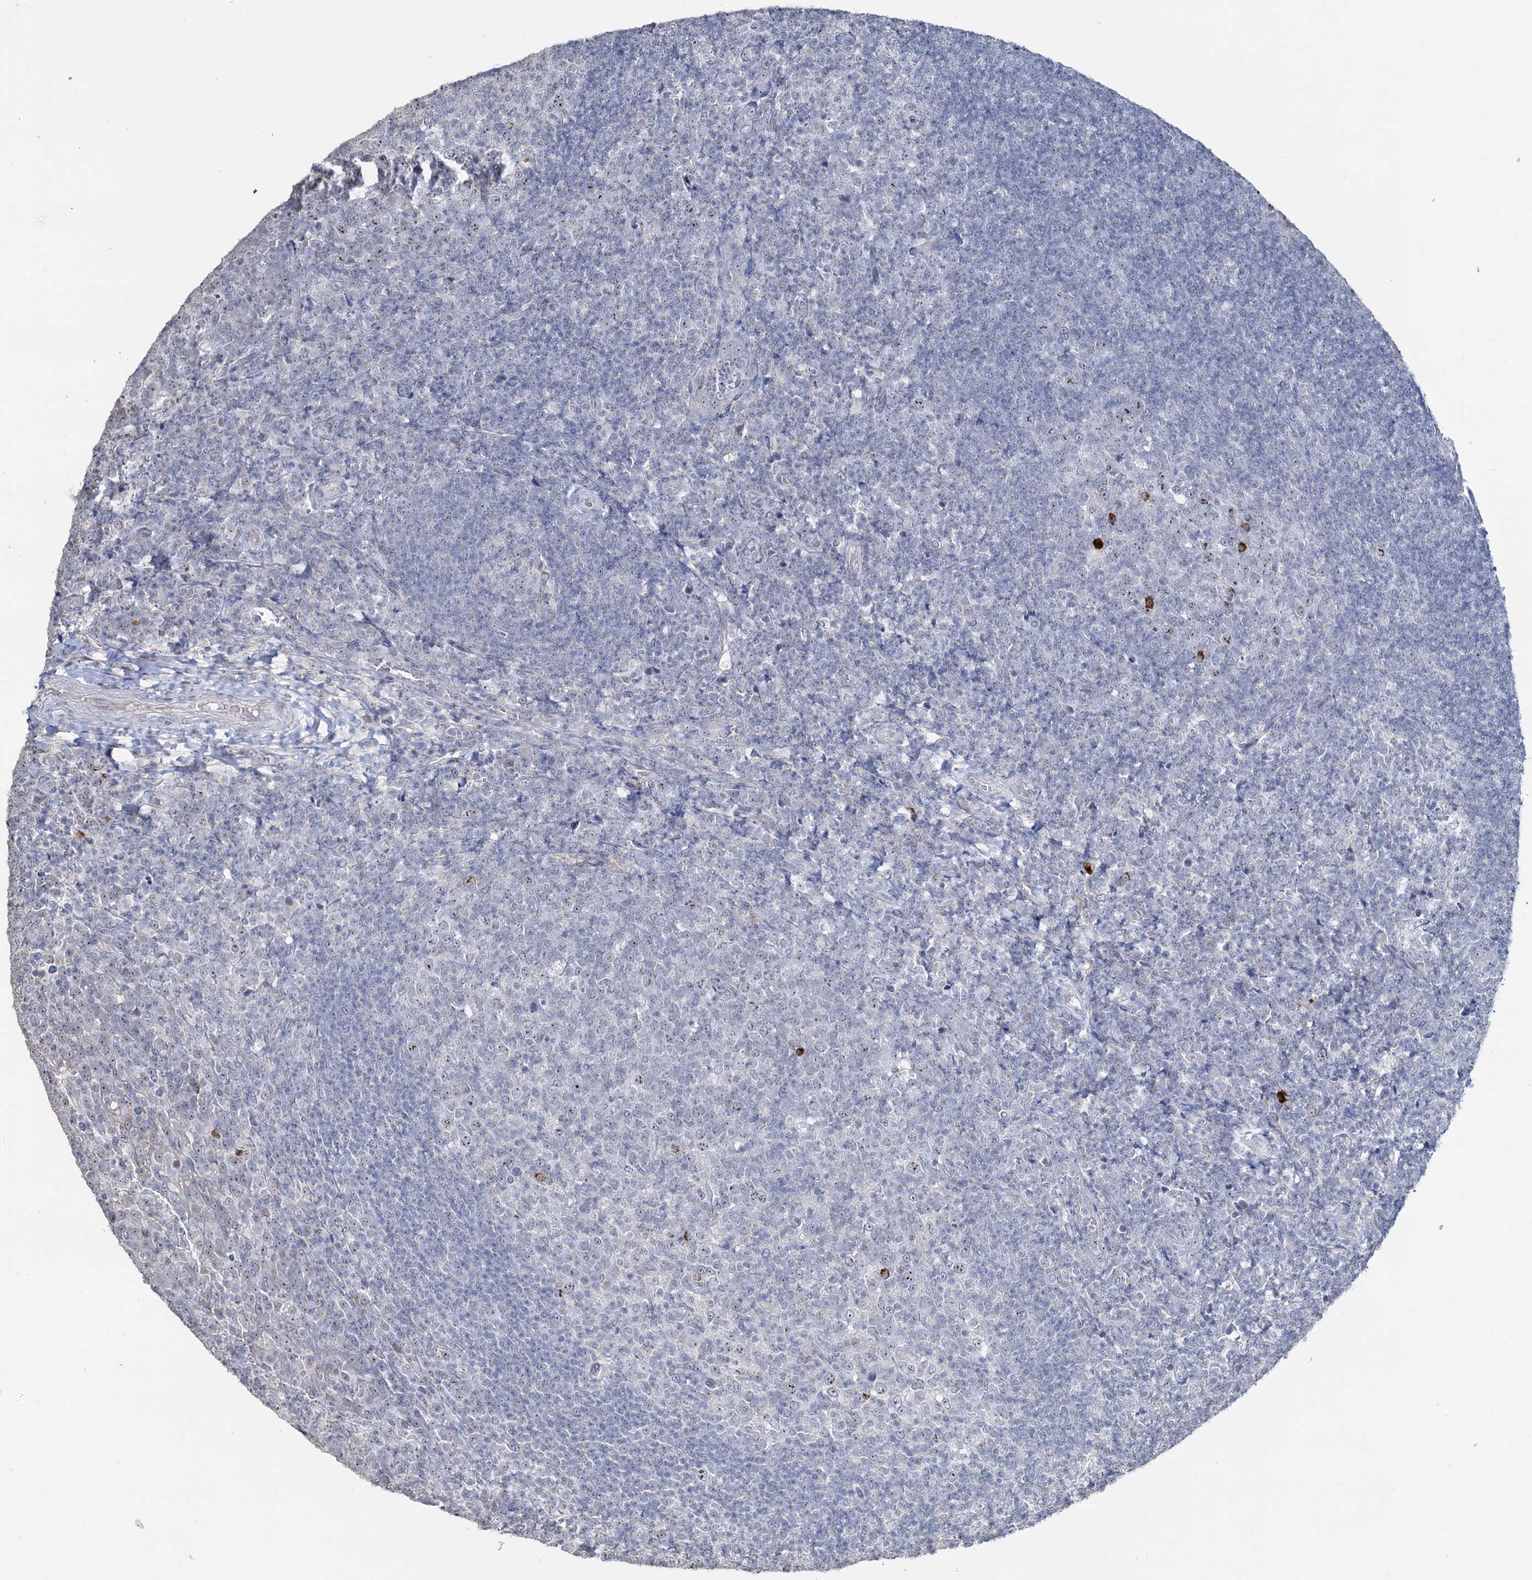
{"staining": {"intensity": "weak", "quantity": "<25%", "location": "nuclear"}, "tissue": "tonsil", "cell_type": "Germinal center cells", "image_type": "normal", "snomed": [{"axis": "morphology", "description": "Normal tissue, NOS"}, {"axis": "topography", "description": "Tonsil"}], "caption": "Human tonsil stained for a protein using immunohistochemistry (IHC) displays no staining in germinal center cells.", "gene": "C2CD3", "patient": {"sex": "female", "age": 10}}